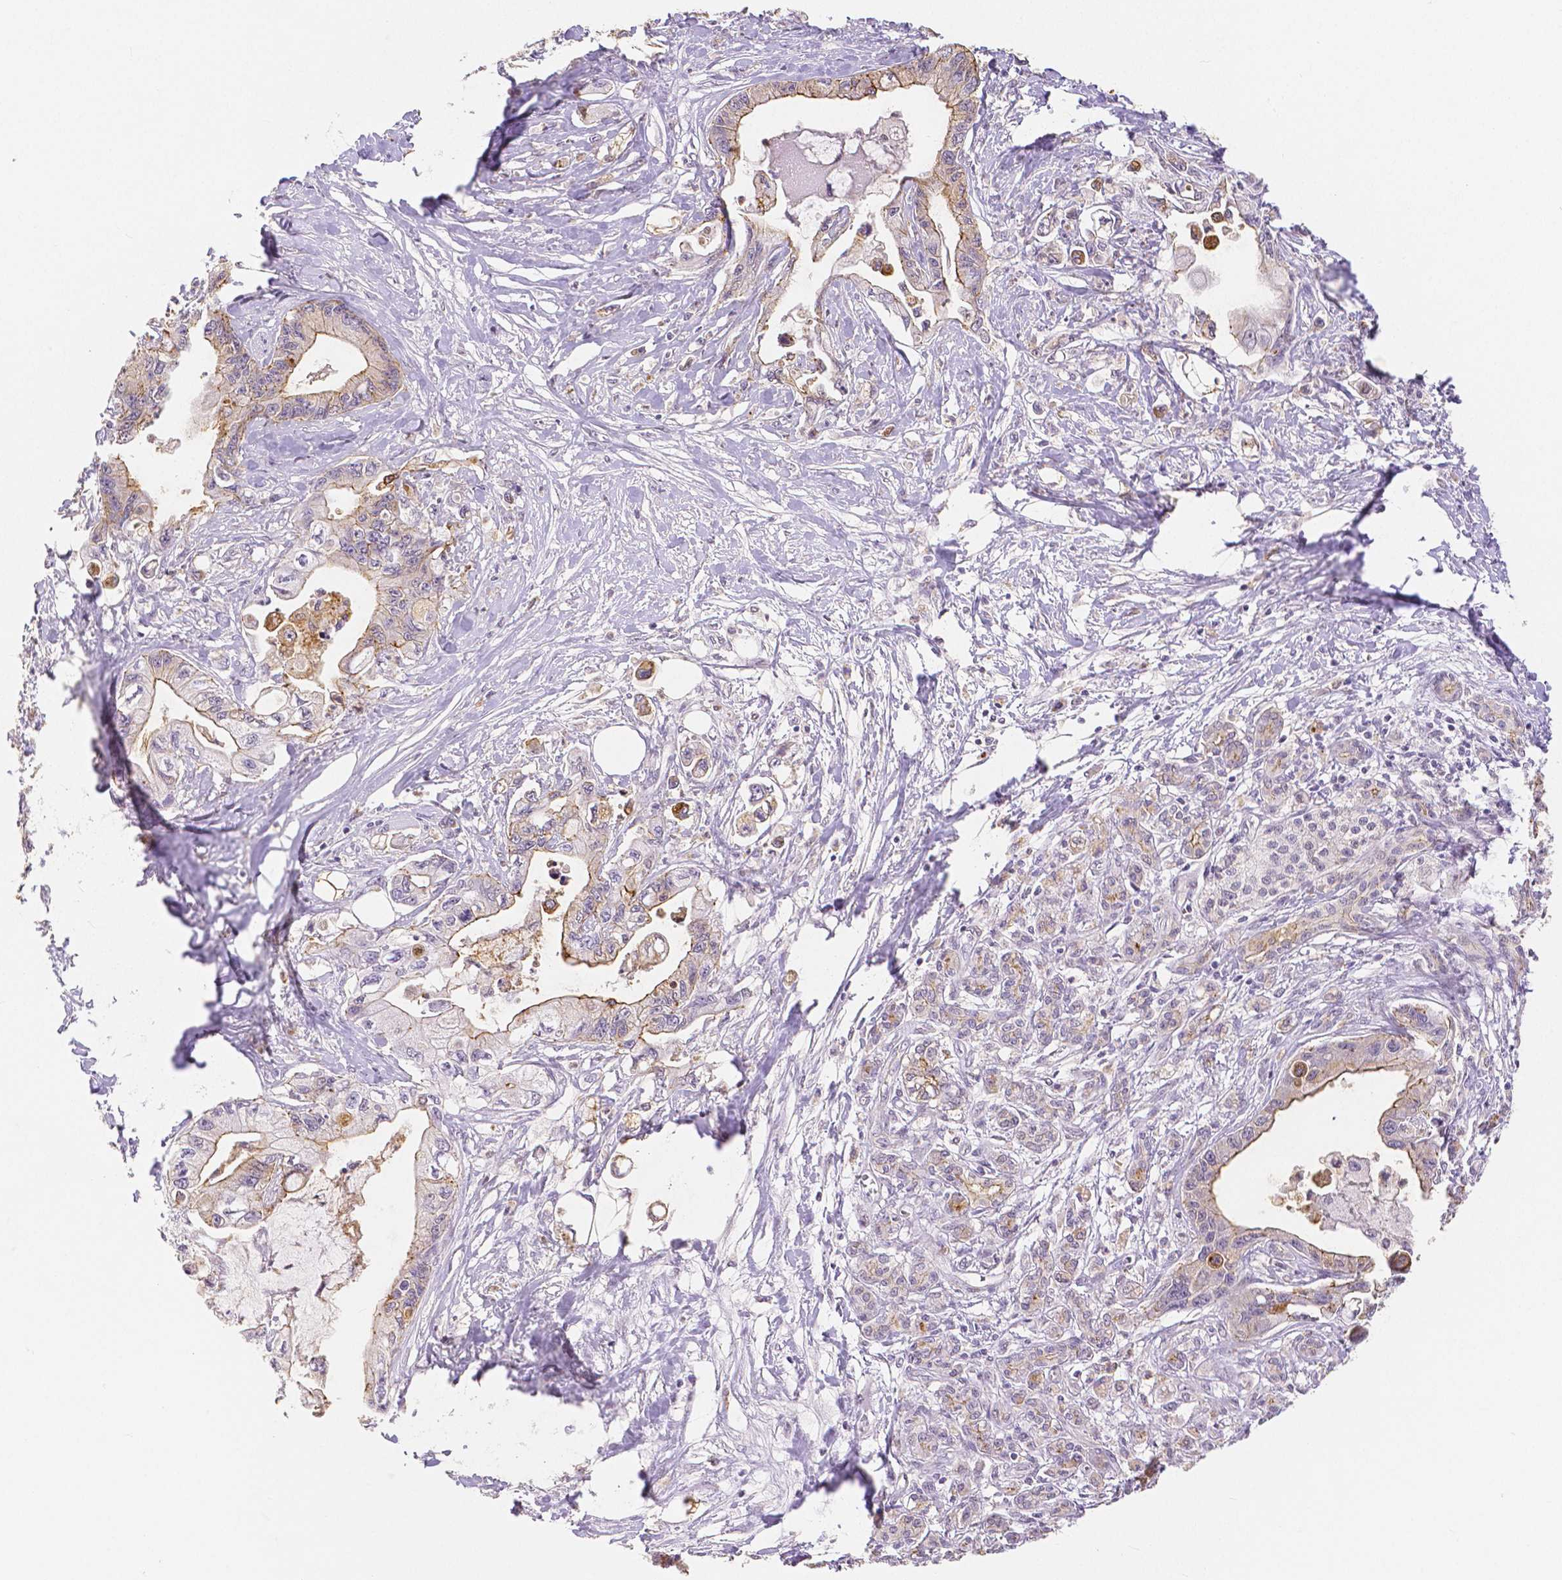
{"staining": {"intensity": "moderate", "quantity": "25%-75%", "location": "cytoplasmic/membranous"}, "tissue": "pancreatic cancer", "cell_type": "Tumor cells", "image_type": "cancer", "snomed": [{"axis": "morphology", "description": "Adenocarcinoma, NOS"}, {"axis": "topography", "description": "Pancreas"}], "caption": "Immunohistochemistry (IHC) histopathology image of neoplastic tissue: human pancreatic cancer stained using immunohistochemistry (IHC) displays medium levels of moderate protein expression localized specifically in the cytoplasmic/membranous of tumor cells, appearing as a cytoplasmic/membranous brown color.", "gene": "OCLN", "patient": {"sex": "male", "age": 61}}